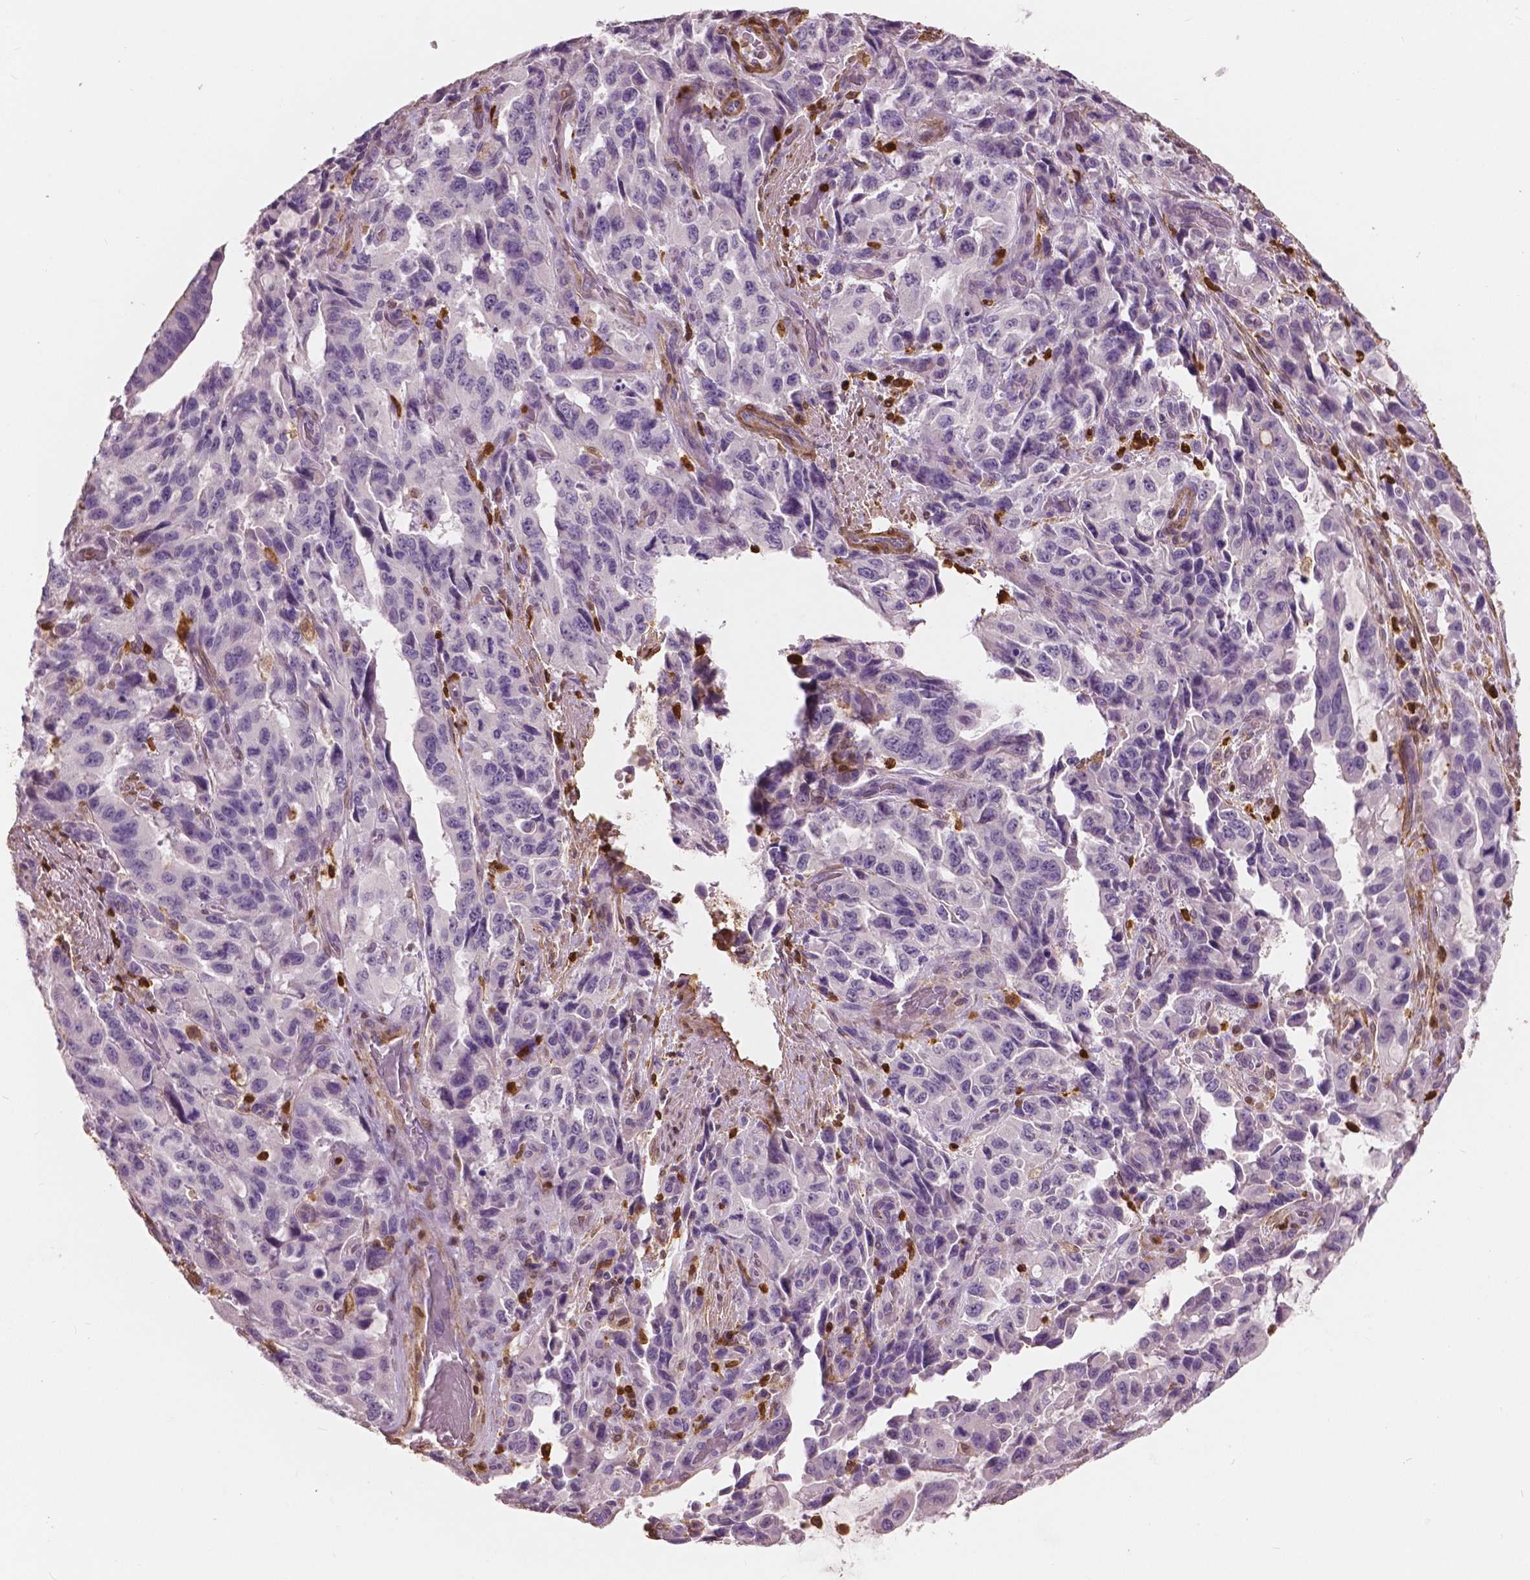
{"staining": {"intensity": "negative", "quantity": "none", "location": "none"}, "tissue": "stomach cancer", "cell_type": "Tumor cells", "image_type": "cancer", "snomed": [{"axis": "morphology", "description": "Adenocarcinoma, NOS"}, {"axis": "topography", "description": "Stomach, upper"}], "caption": "Human adenocarcinoma (stomach) stained for a protein using immunohistochemistry displays no positivity in tumor cells.", "gene": "S100A4", "patient": {"sex": "male", "age": 85}}